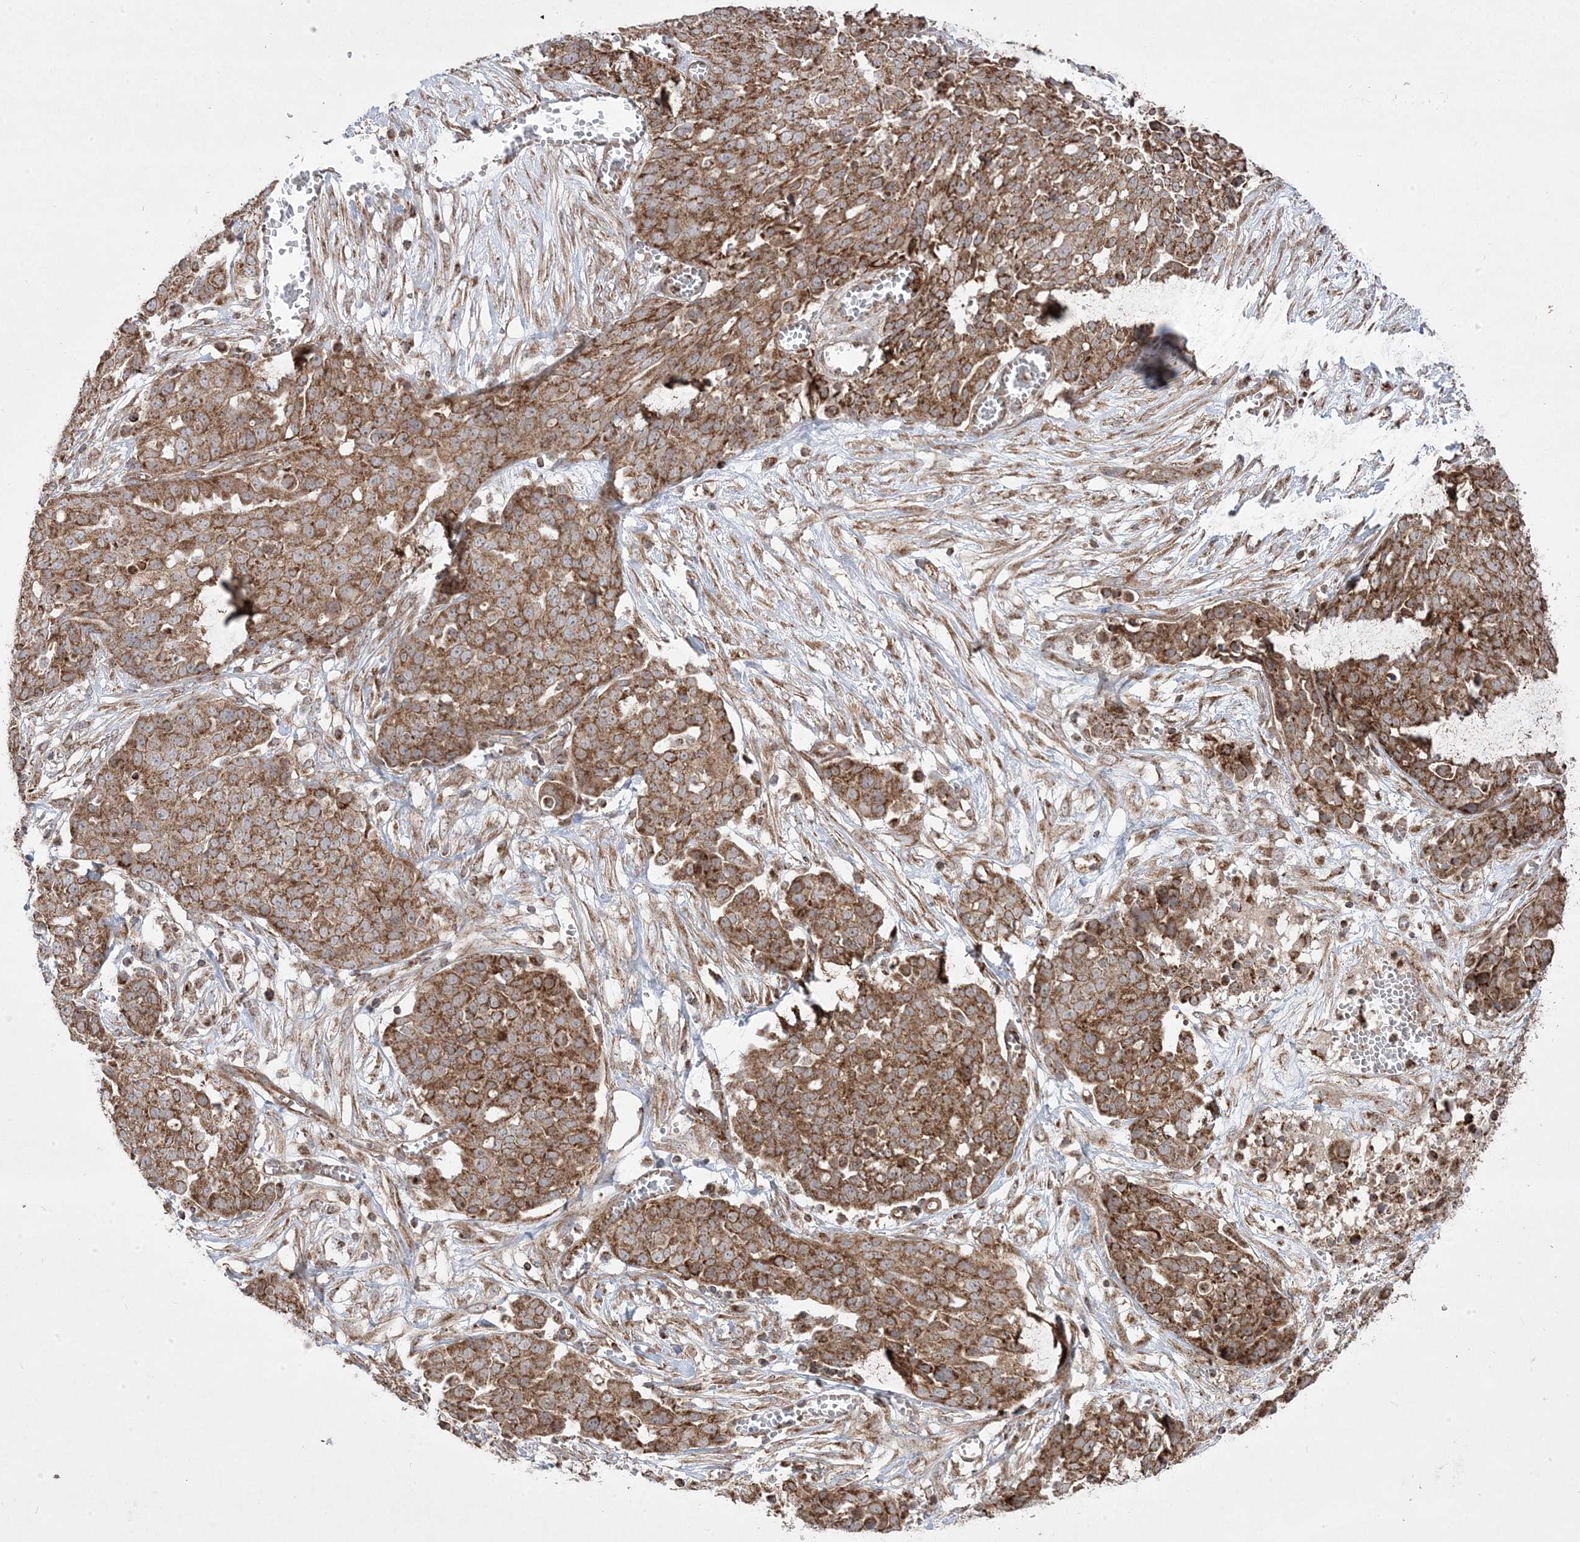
{"staining": {"intensity": "moderate", "quantity": ">75%", "location": "cytoplasmic/membranous"}, "tissue": "ovarian cancer", "cell_type": "Tumor cells", "image_type": "cancer", "snomed": [{"axis": "morphology", "description": "Cystadenocarcinoma, serous, NOS"}, {"axis": "topography", "description": "Soft tissue"}, {"axis": "topography", "description": "Ovary"}], "caption": "Protein staining shows moderate cytoplasmic/membranous expression in about >75% of tumor cells in ovarian cancer.", "gene": "CLUAP1", "patient": {"sex": "female", "age": 57}}